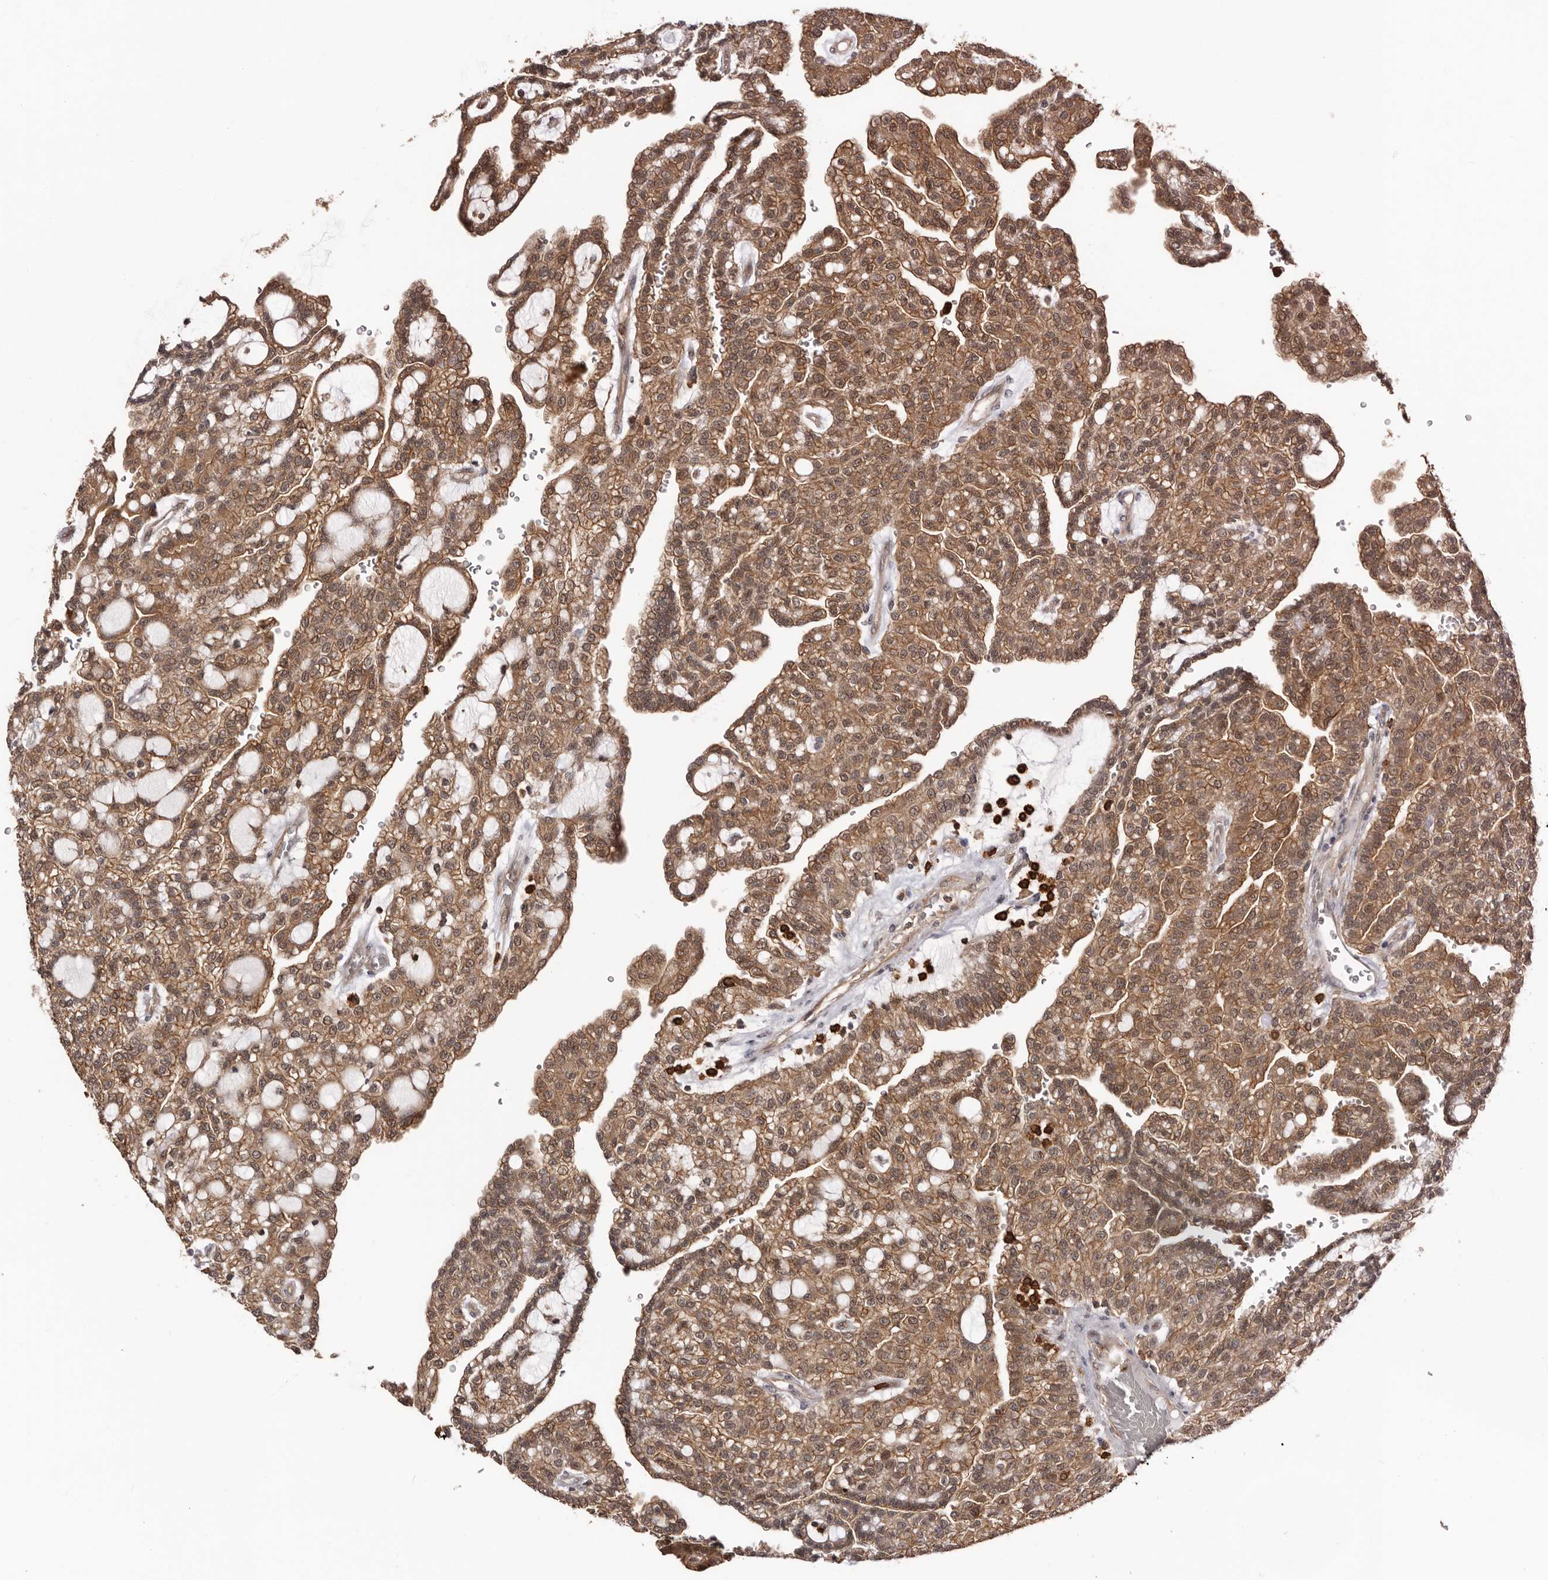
{"staining": {"intensity": "moderate", "quantity": ">75%", "location": "cytoplasmic/membranous"}, "tissue": "renal cancer", "cell_type": "Tumor cells", "image_type": "cancer", "snomed": [{"axis": "morphology", "description": "Adenocarcinoma, NOS"}, {"axis": "topography", "description": "Kidney"}], "caption": "IHC (DAB (3,3'-diaminobenzidine)) staining of renal cancer exhibits moderate cytoplasmic/membranous protein positivity in about >75% of tumor cells.", "gene": "PRR12", "patient": {"sex": "male", "age": 63}}